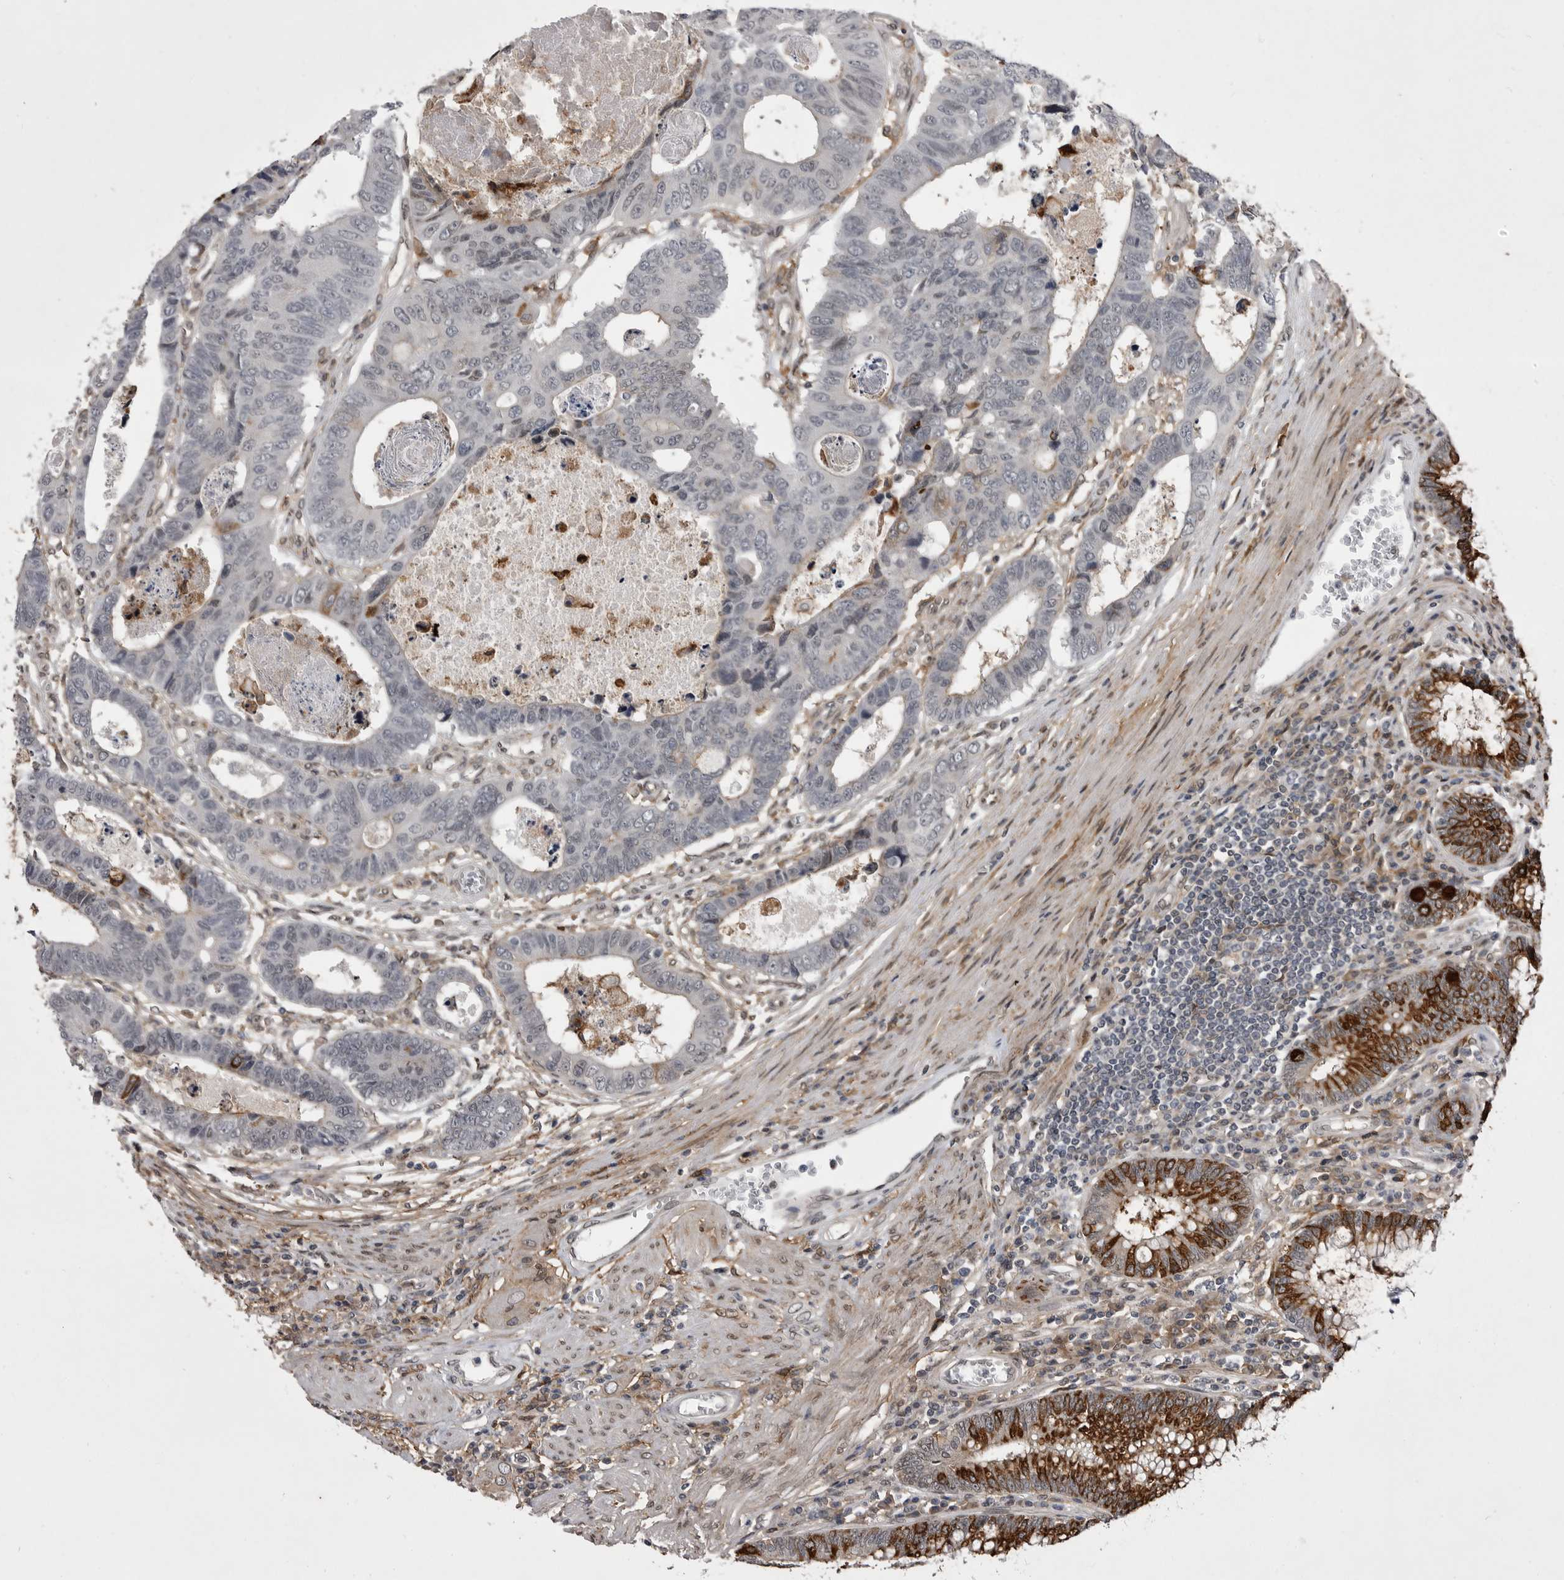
{"staining": {"intensity": "negative", "quantity": "none", "location": "none"}, "tissue": "colorectal cancer", "cell_type": "Tumor cells", "image_type": "cancer", "snomed": [{"axis": "morphology", "description": "Adenocarcinoma, NOS"}, {"axis": "topography", "description": "Rectum"}], "caption": "Protein analysis of adenocarcinoma (colorectal) exhibits no significant expression in tumor cells. The staining is performed using DAB brown chromogen with nuclei counter-stained in using hematoxylin.", "gene": "ABL1", "patient": {"sex": "male", "age": 84}}